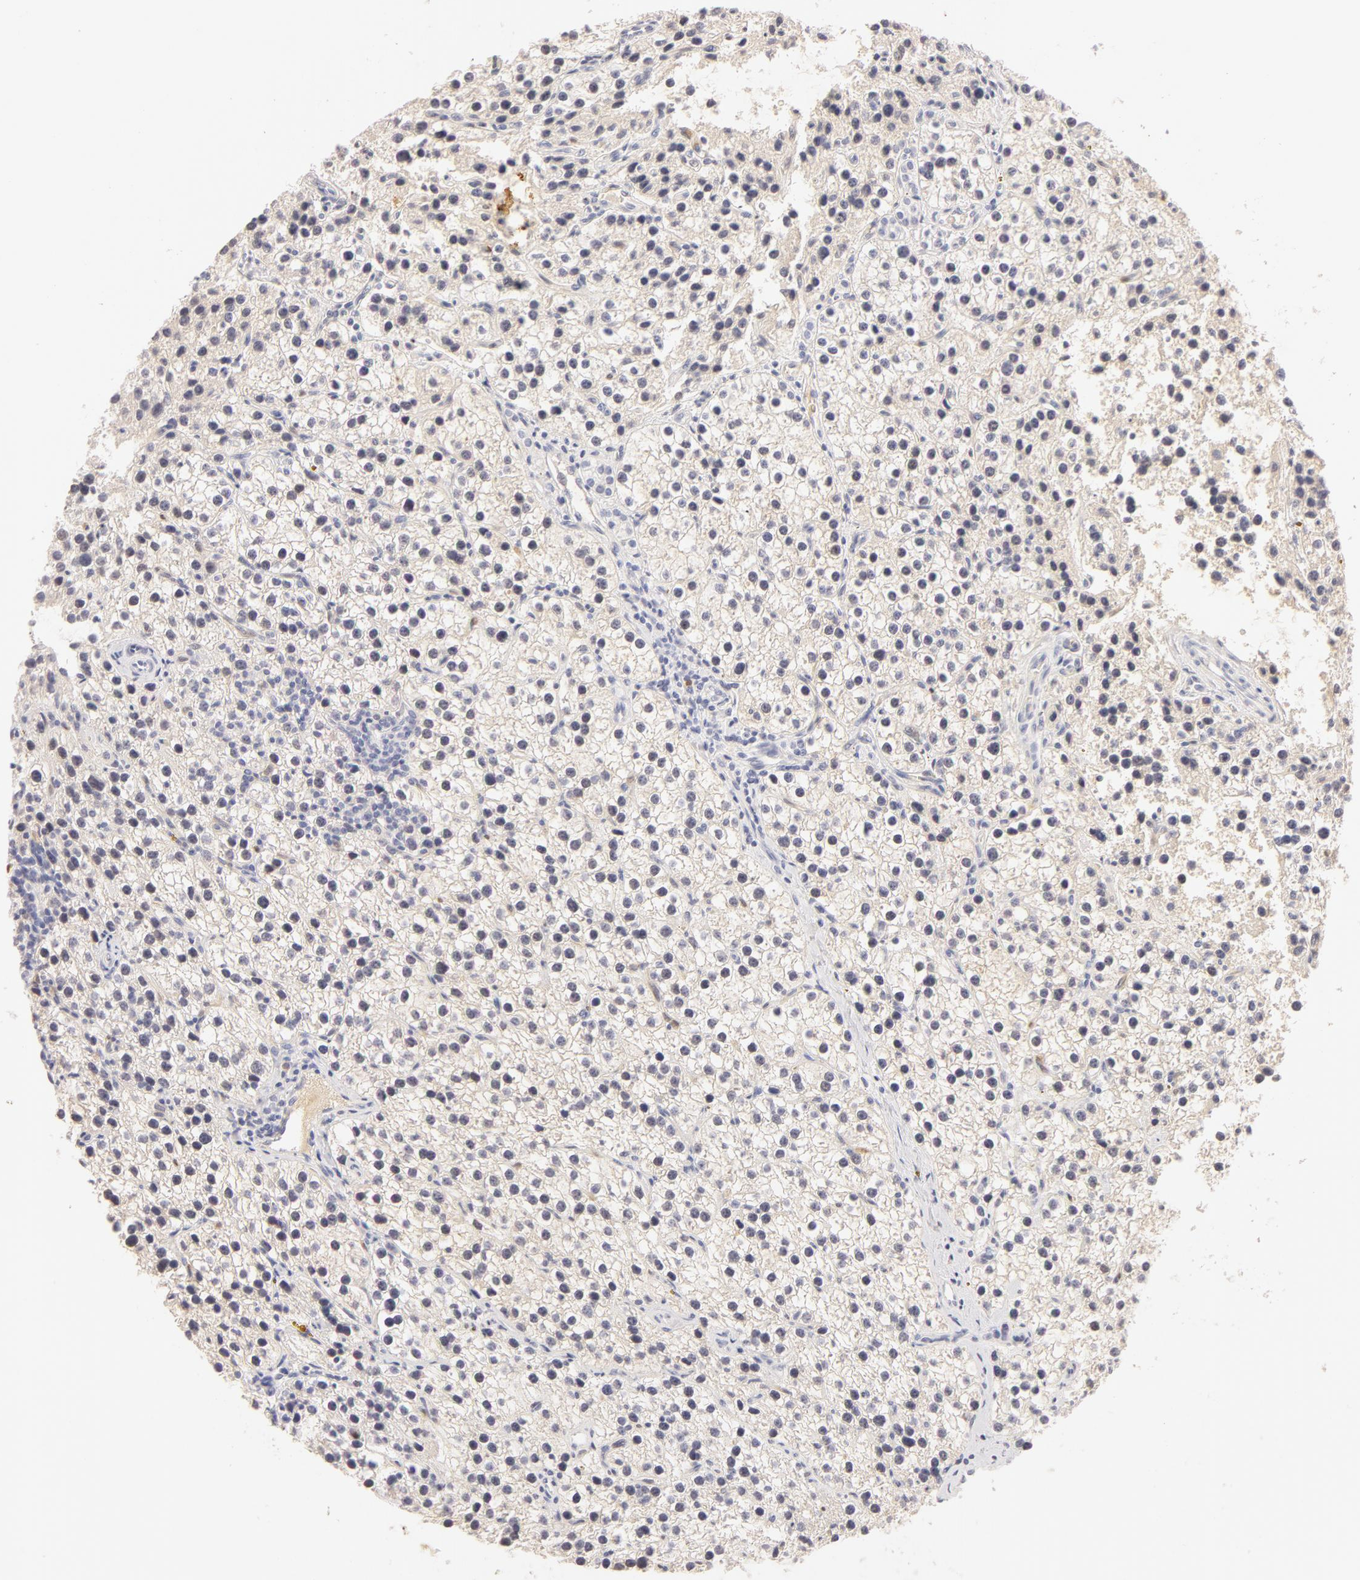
{"staining": {"intensity": "negative", "quantity": "none", "location": "none"}, "tissue": "parathyroid gland", "cell_type": "Glandular cells", "image_type": "normal", "snomed": [{"axis": "morphology", "description": "Normal tissue, NOS"}, {"axis": "topography", "description": "Parathyroid gland"}], "caption": "Protein analysis of normal parathyroid gland displays no significant positivity in glandular cells. (Brightfield microscopy of DAB immunohistochemistry at high magnification).", "gene": "CA2", "patient": {"sex": "female", "age": 54}}